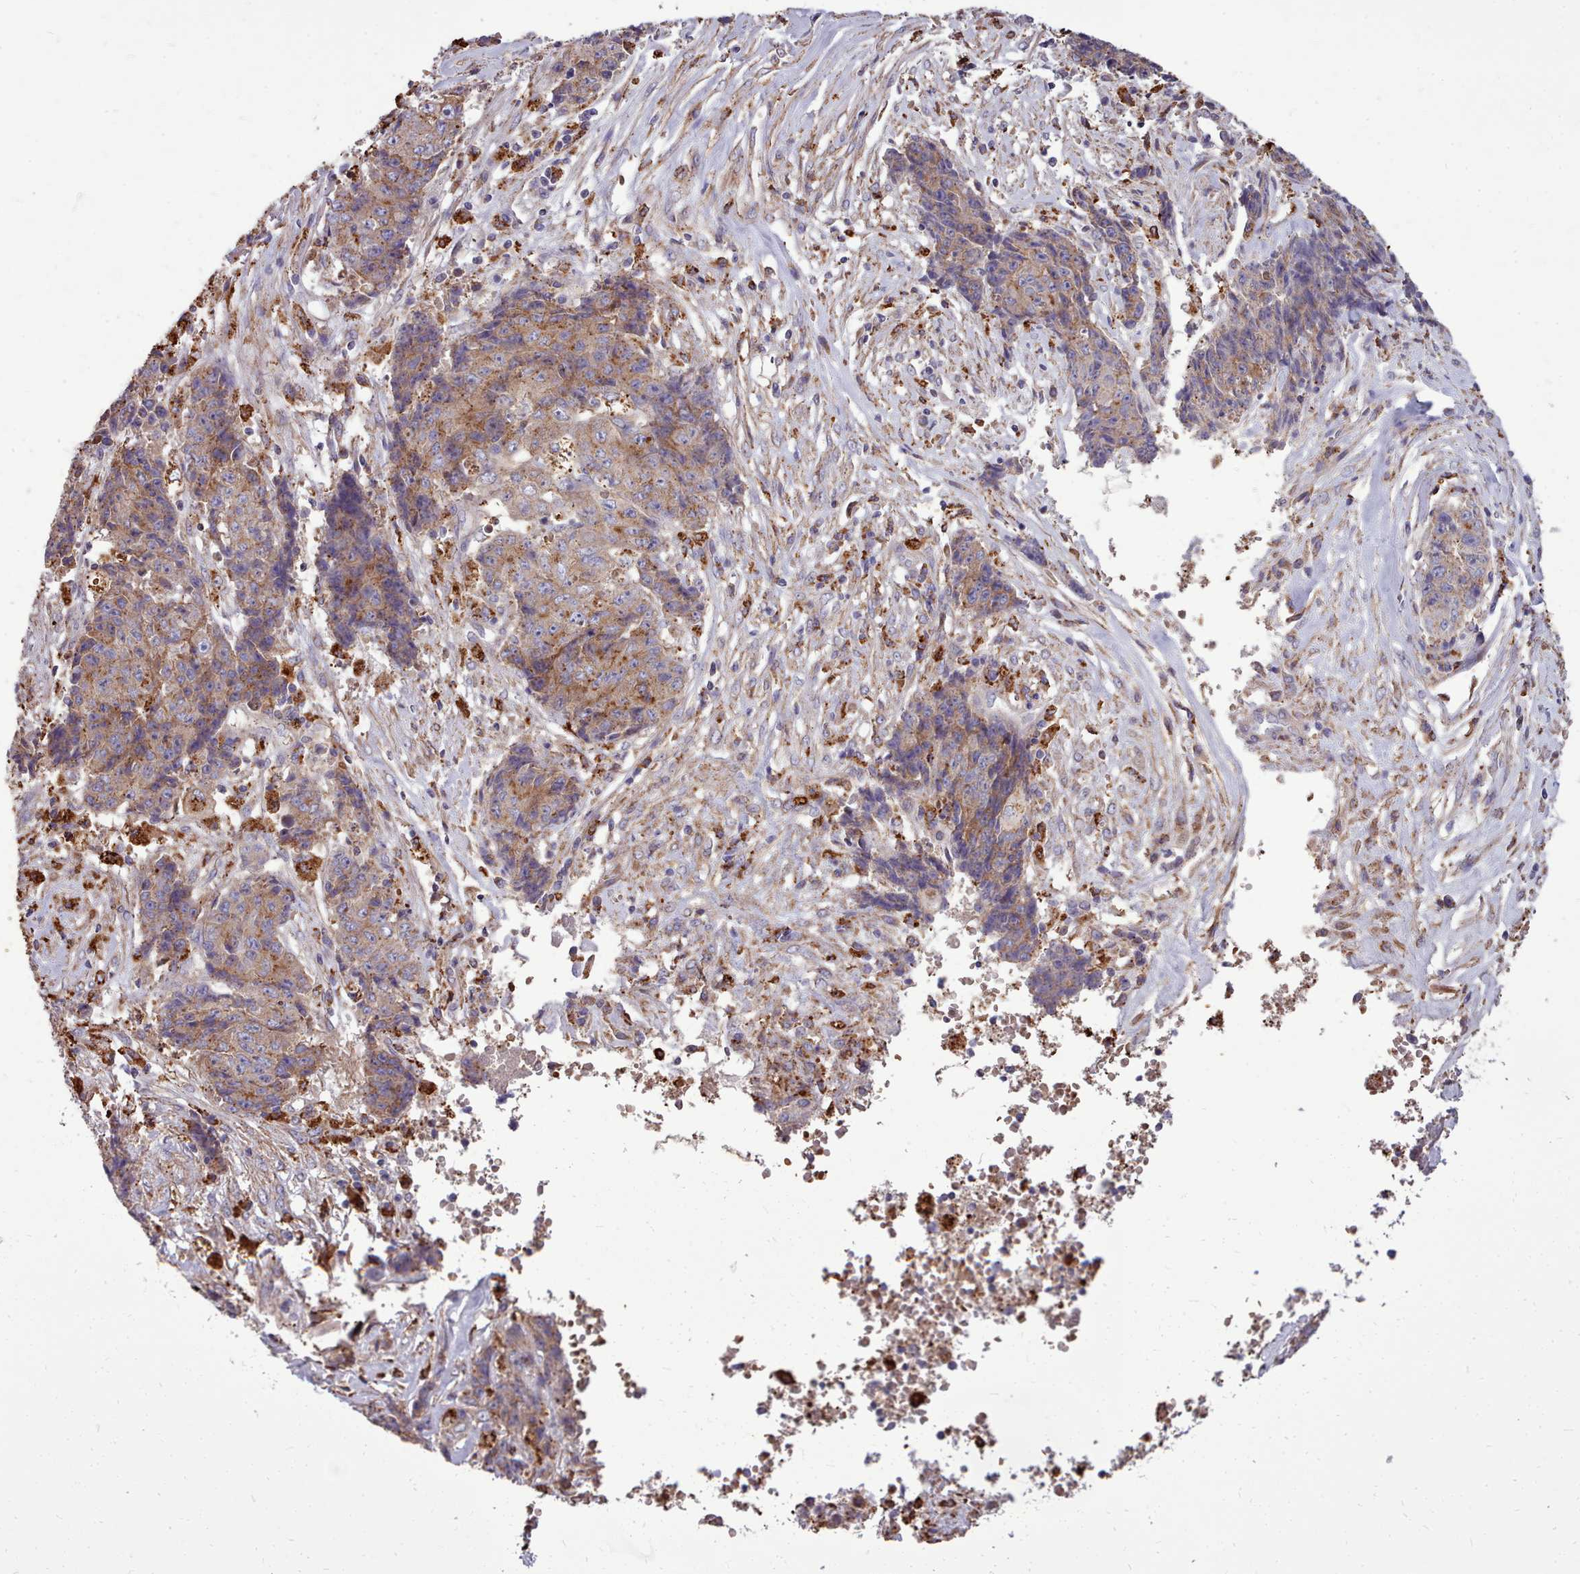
{"staining": {"intensity": "moderate", "quantity": ">75%", "location": "cytoplasmic/membranous"}, "tissue": "ovarian cancer", "cell_type": "Tumor cells", "image_type": "cancer", "snomed": [{"axis": "morphology", "description": "Carcinoma, endometroid"}, {"axis": "topography", "description": "Ovary"}], "caption": "Endometroid carcinoma (ovarian) stained with a protein marker displays moderate staining in tumor cells.", "gene": "PACSIN3", "patient": {"sex": "female", "age": 42}}